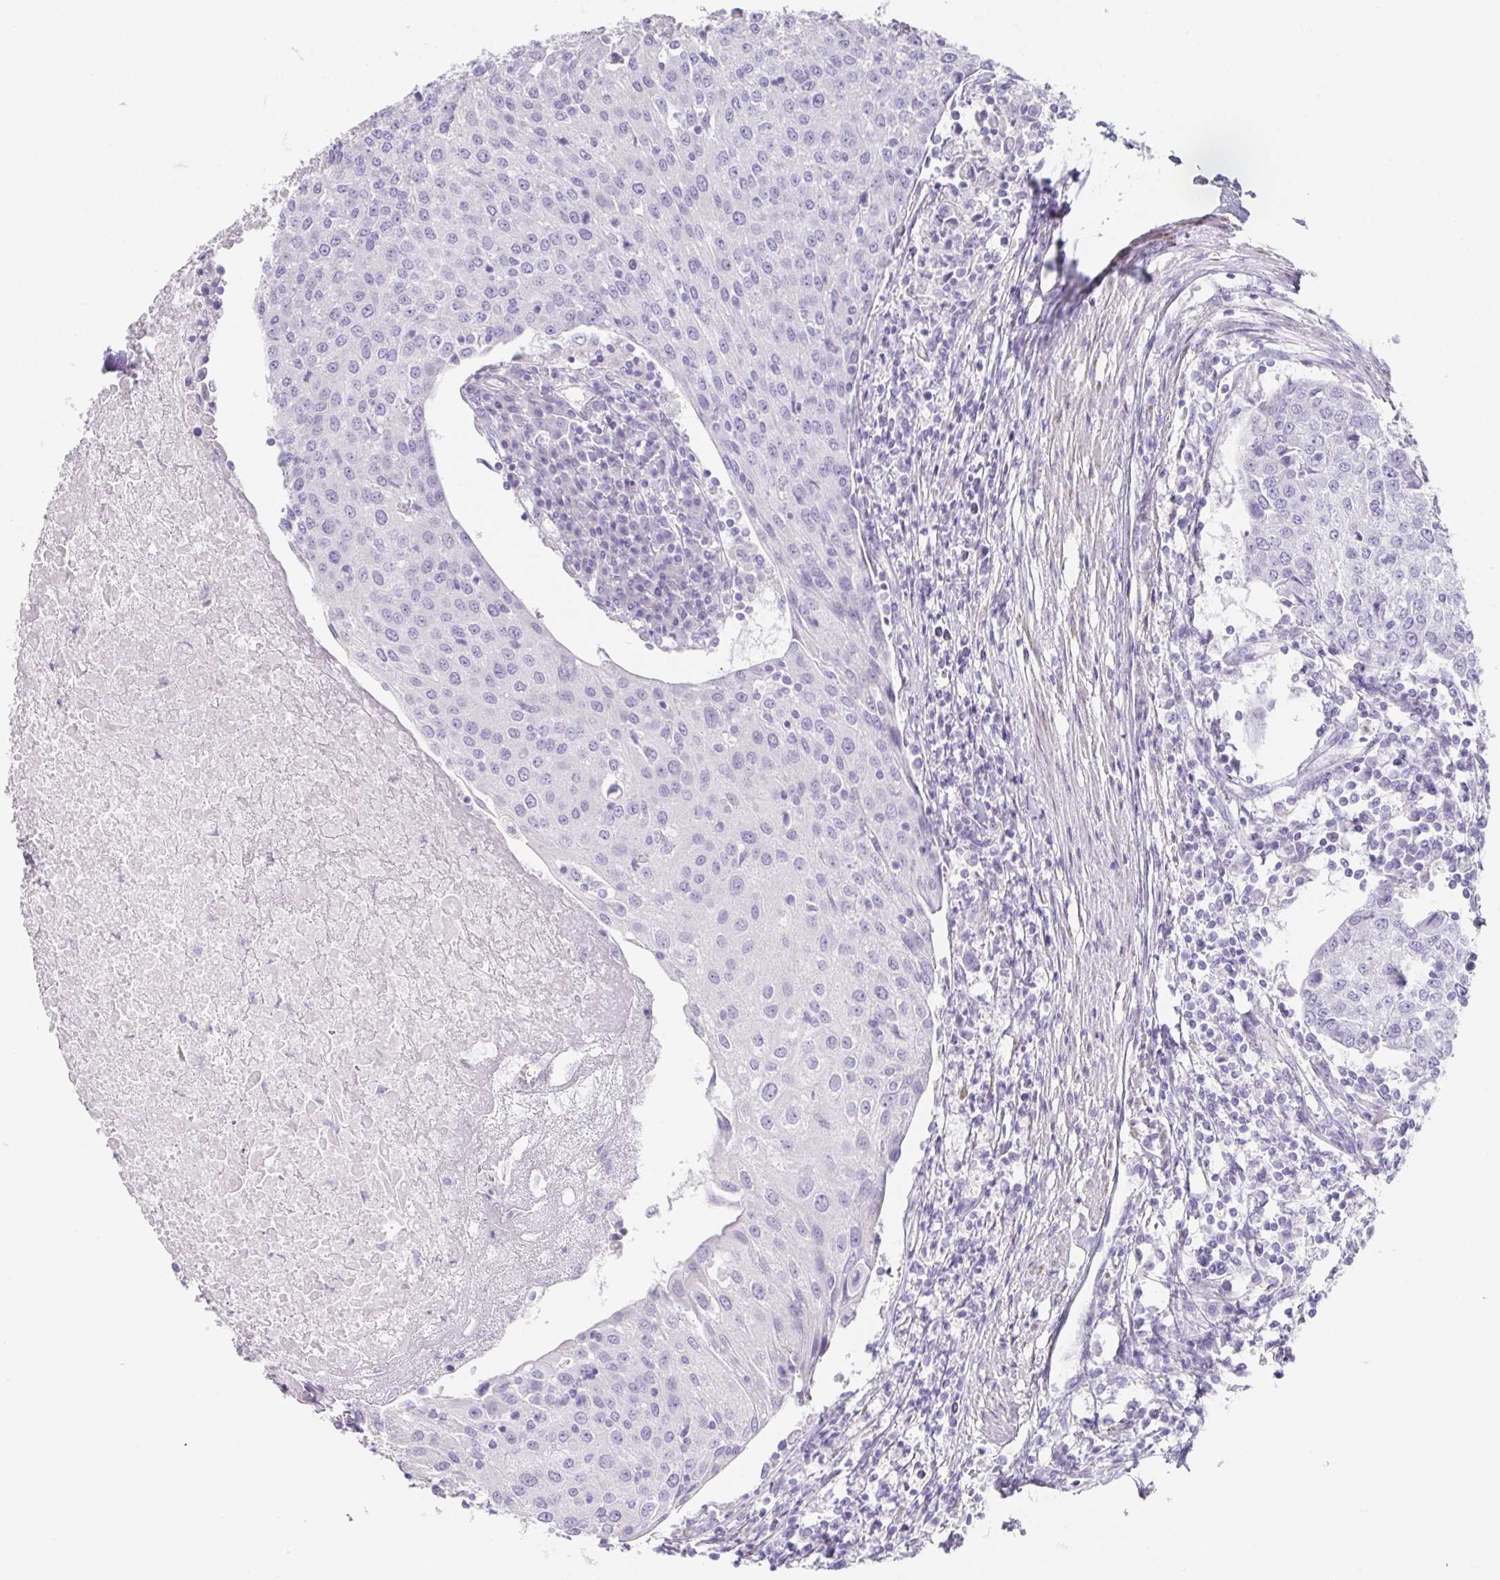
{"staining": {"intensity": "negative", "quantity": "none", "location": "none"}, "tissue": "urothelial cancer", "cell_type": "Tumor cells", "image_type": "cancer", "snomed": [{"axis": "morphology", "description": "Urothelial carcinoma, High grade"}, {"axis": "topography", "description": "Urinary bladder"}], "caption": "IHC image of neoplastic tissue: high-grade urothelial carcinoma stained with DAB shows no significant protein staining in tumor cells.", "gene": "HDGFL1", "patient": {"sex": "female", "age": 85}}